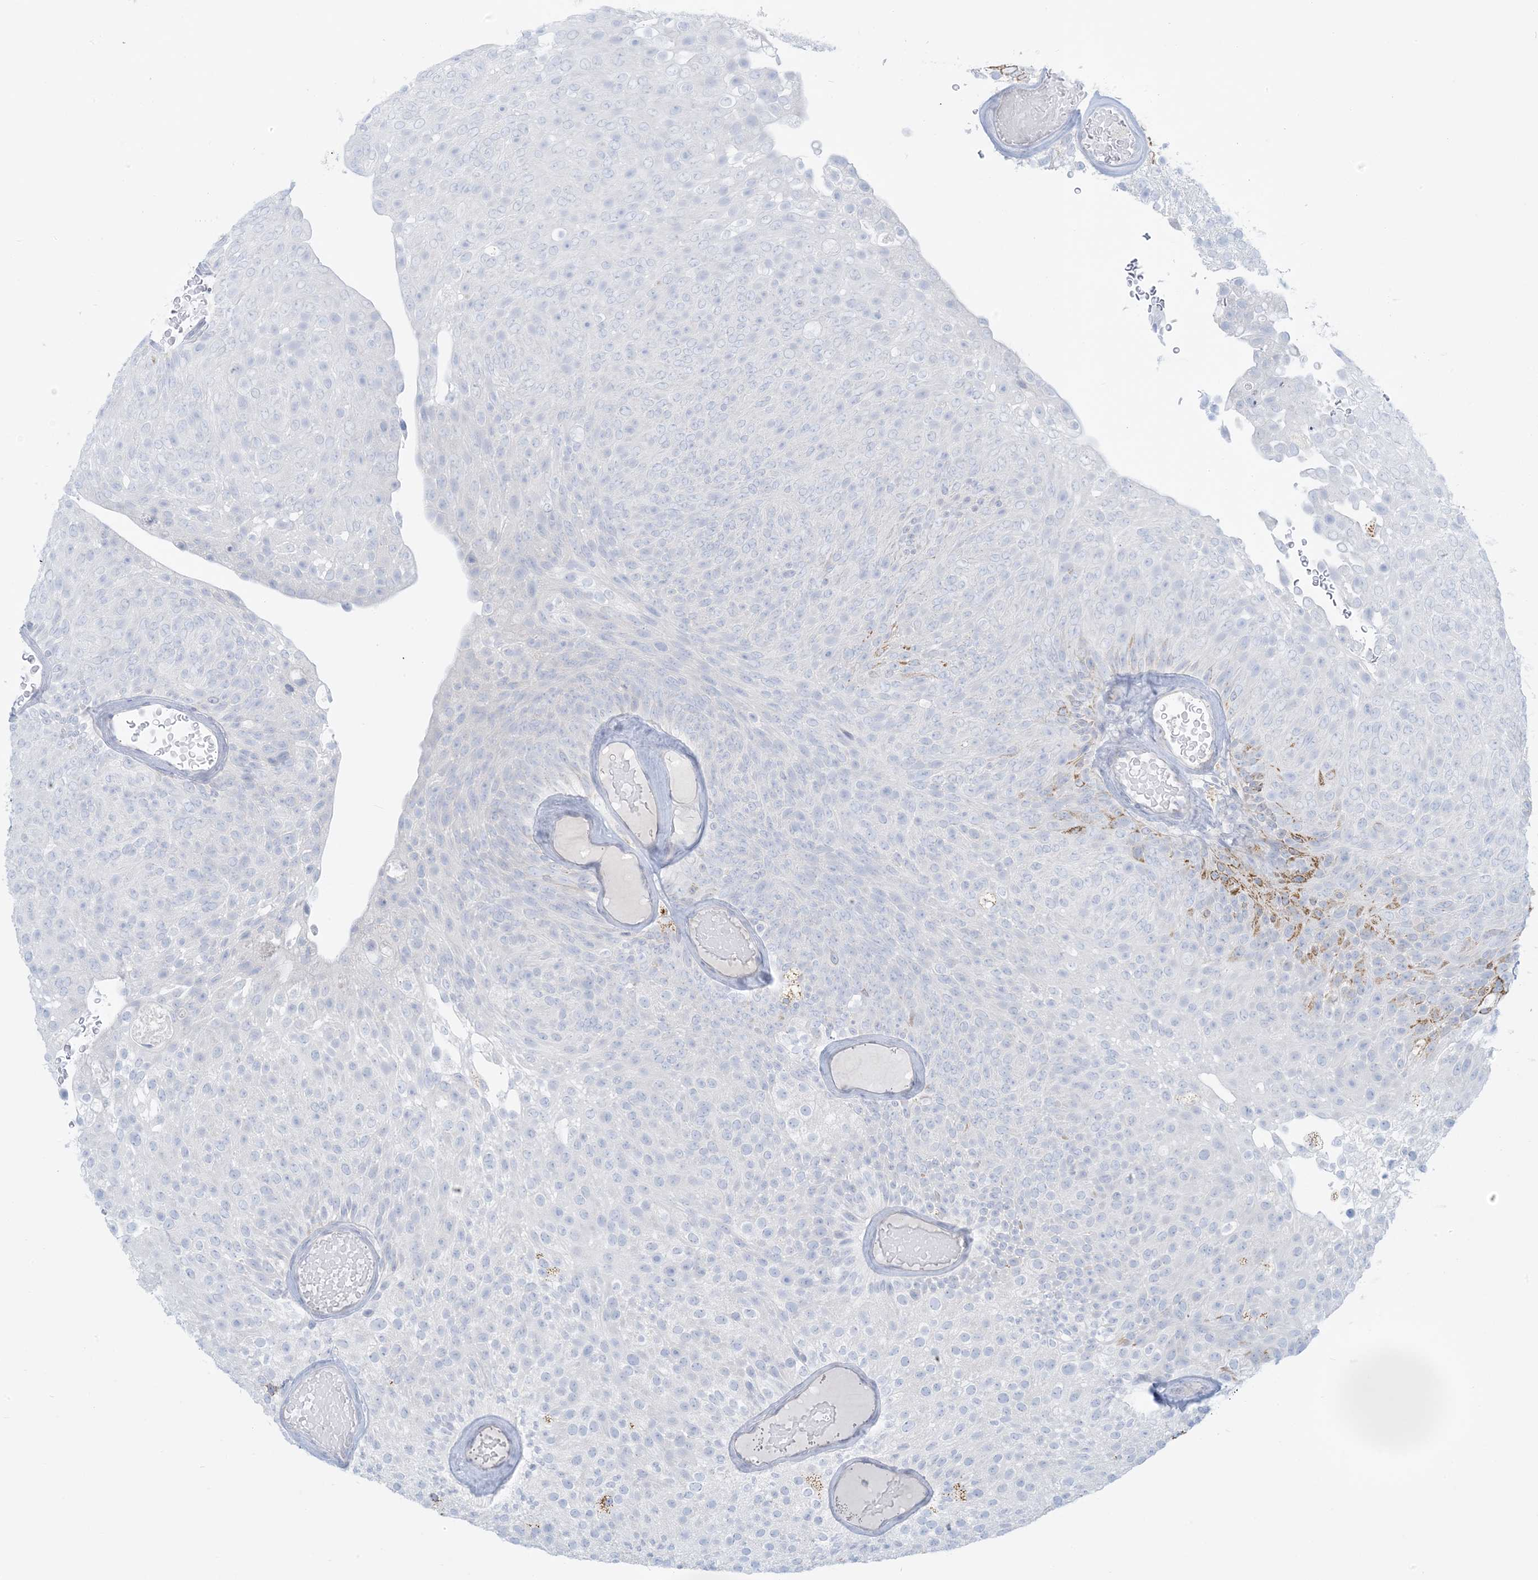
{"staining": {"intensity": "negative", "quantity": "none", "location": "none"}, "tissue": "urothelial cancer", "cell_type": "Tumor cells", "image_type": "cancer", "snomed": [{"axis": "morphology", "description": "Urothelial carcinoma, Low grade"}, {"axis": "topography", "description": "Urinary bladder"}], "caption": "Immunohistochemistry (IHC) image of neoplastic tissue: urothelial cancer stained with DAB demonstrates no significant protein positivity in tumor cells.", "gene": "ZDHHC4", "patient": {"sex": "male", "age": 78}}